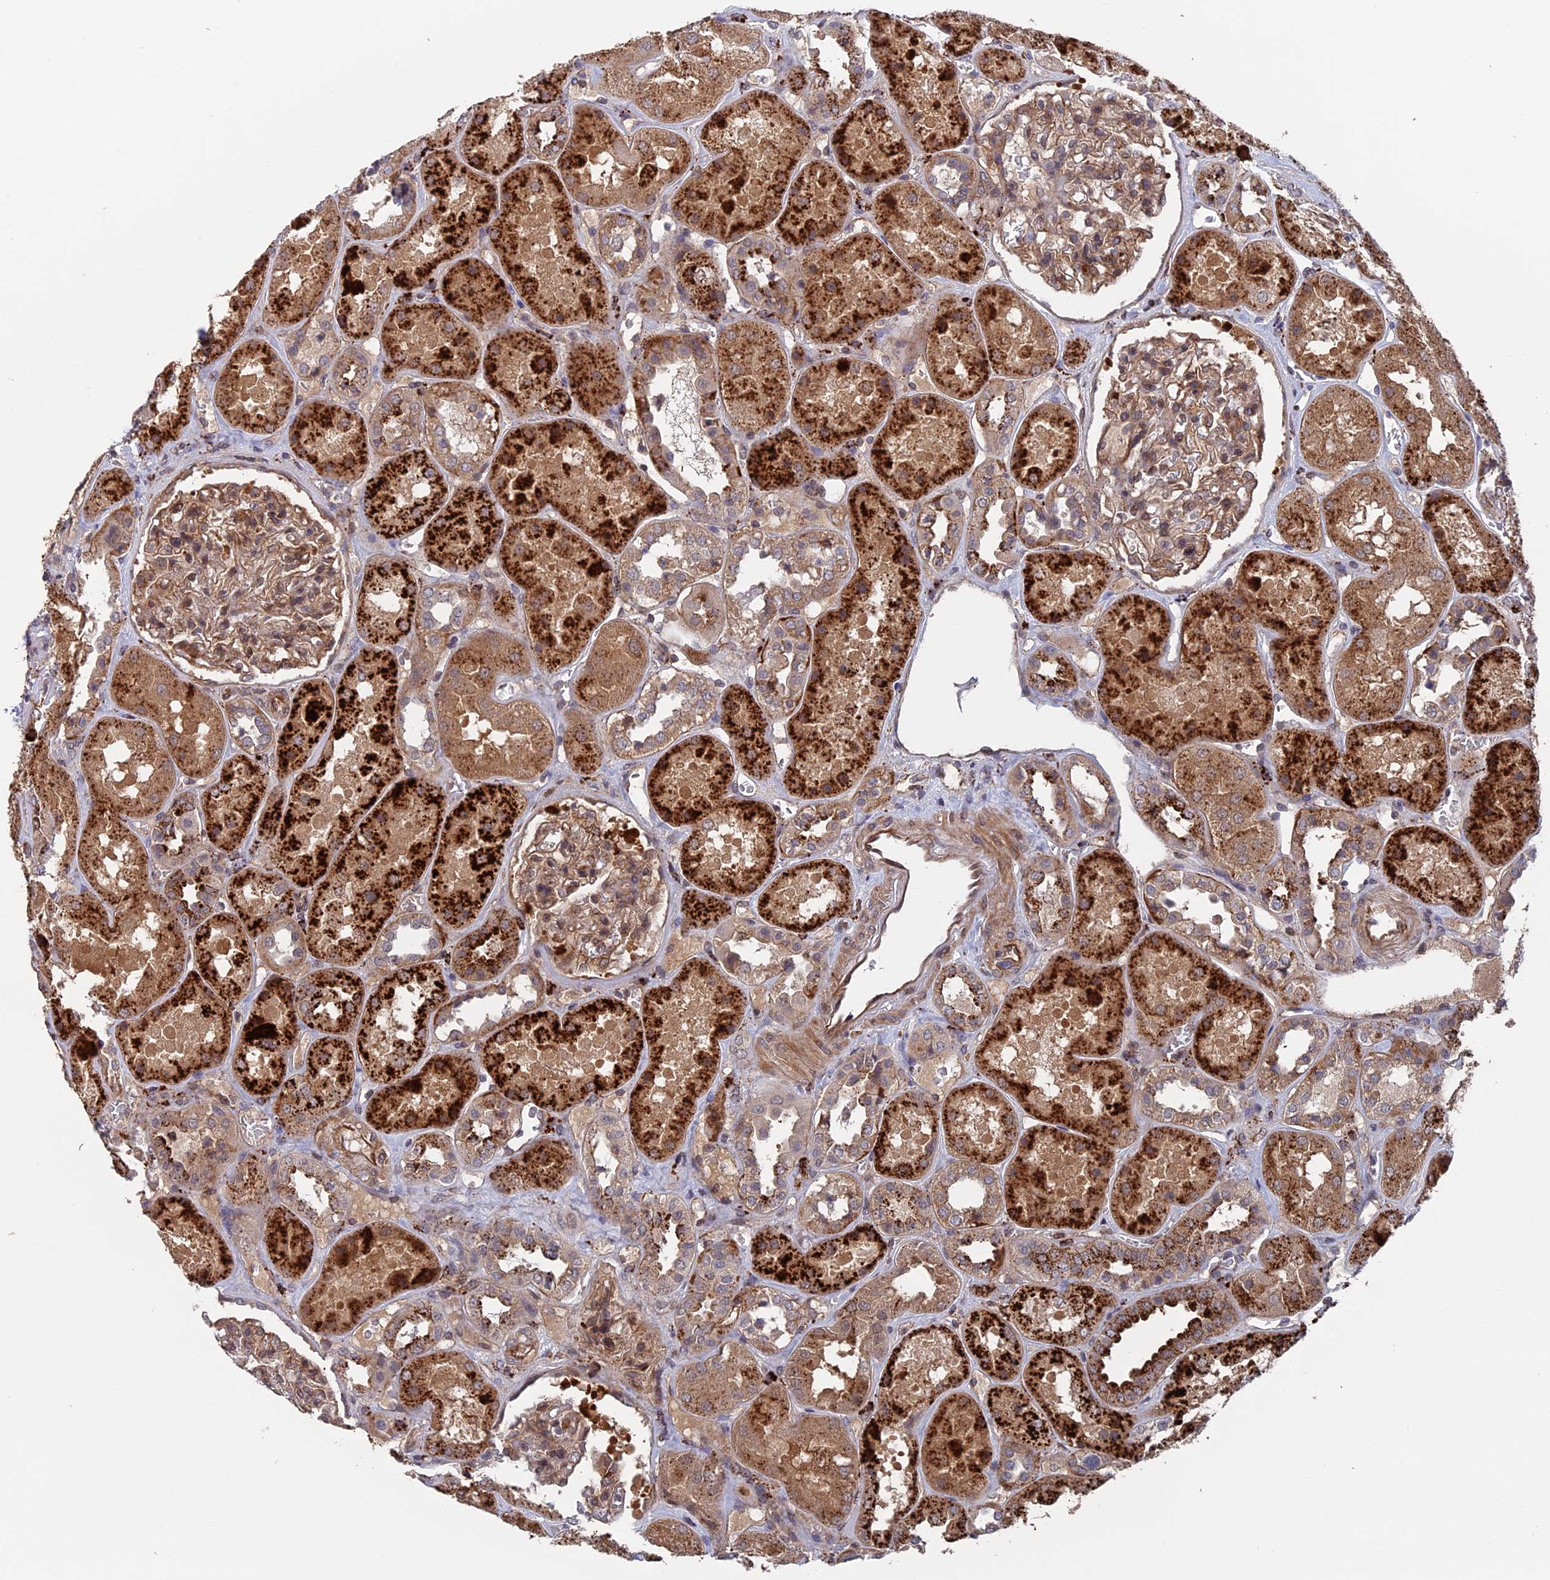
{"staining": {"intensity": "weak", "quantity": ">75%", "location": "cytoplasmic/membranous"}, "tissue": "kidney", "cell_type": "Cells in glomeruli", "image_type": "normal", "snomed": [{"axis": "morphology", "description": "Normal tissue, NOS"}, {"axis": "topography", "description": "Kidney"}], "caption": "The photomicrograph demonstrates immunohistochemical staining of normal kidney. There is weak cytoplasmic/membranous staining is appreciated in approximately >75% of cells in glomeruli.", "gene": "NOSIP", "patient": {"sex": "male", "age": 70}}